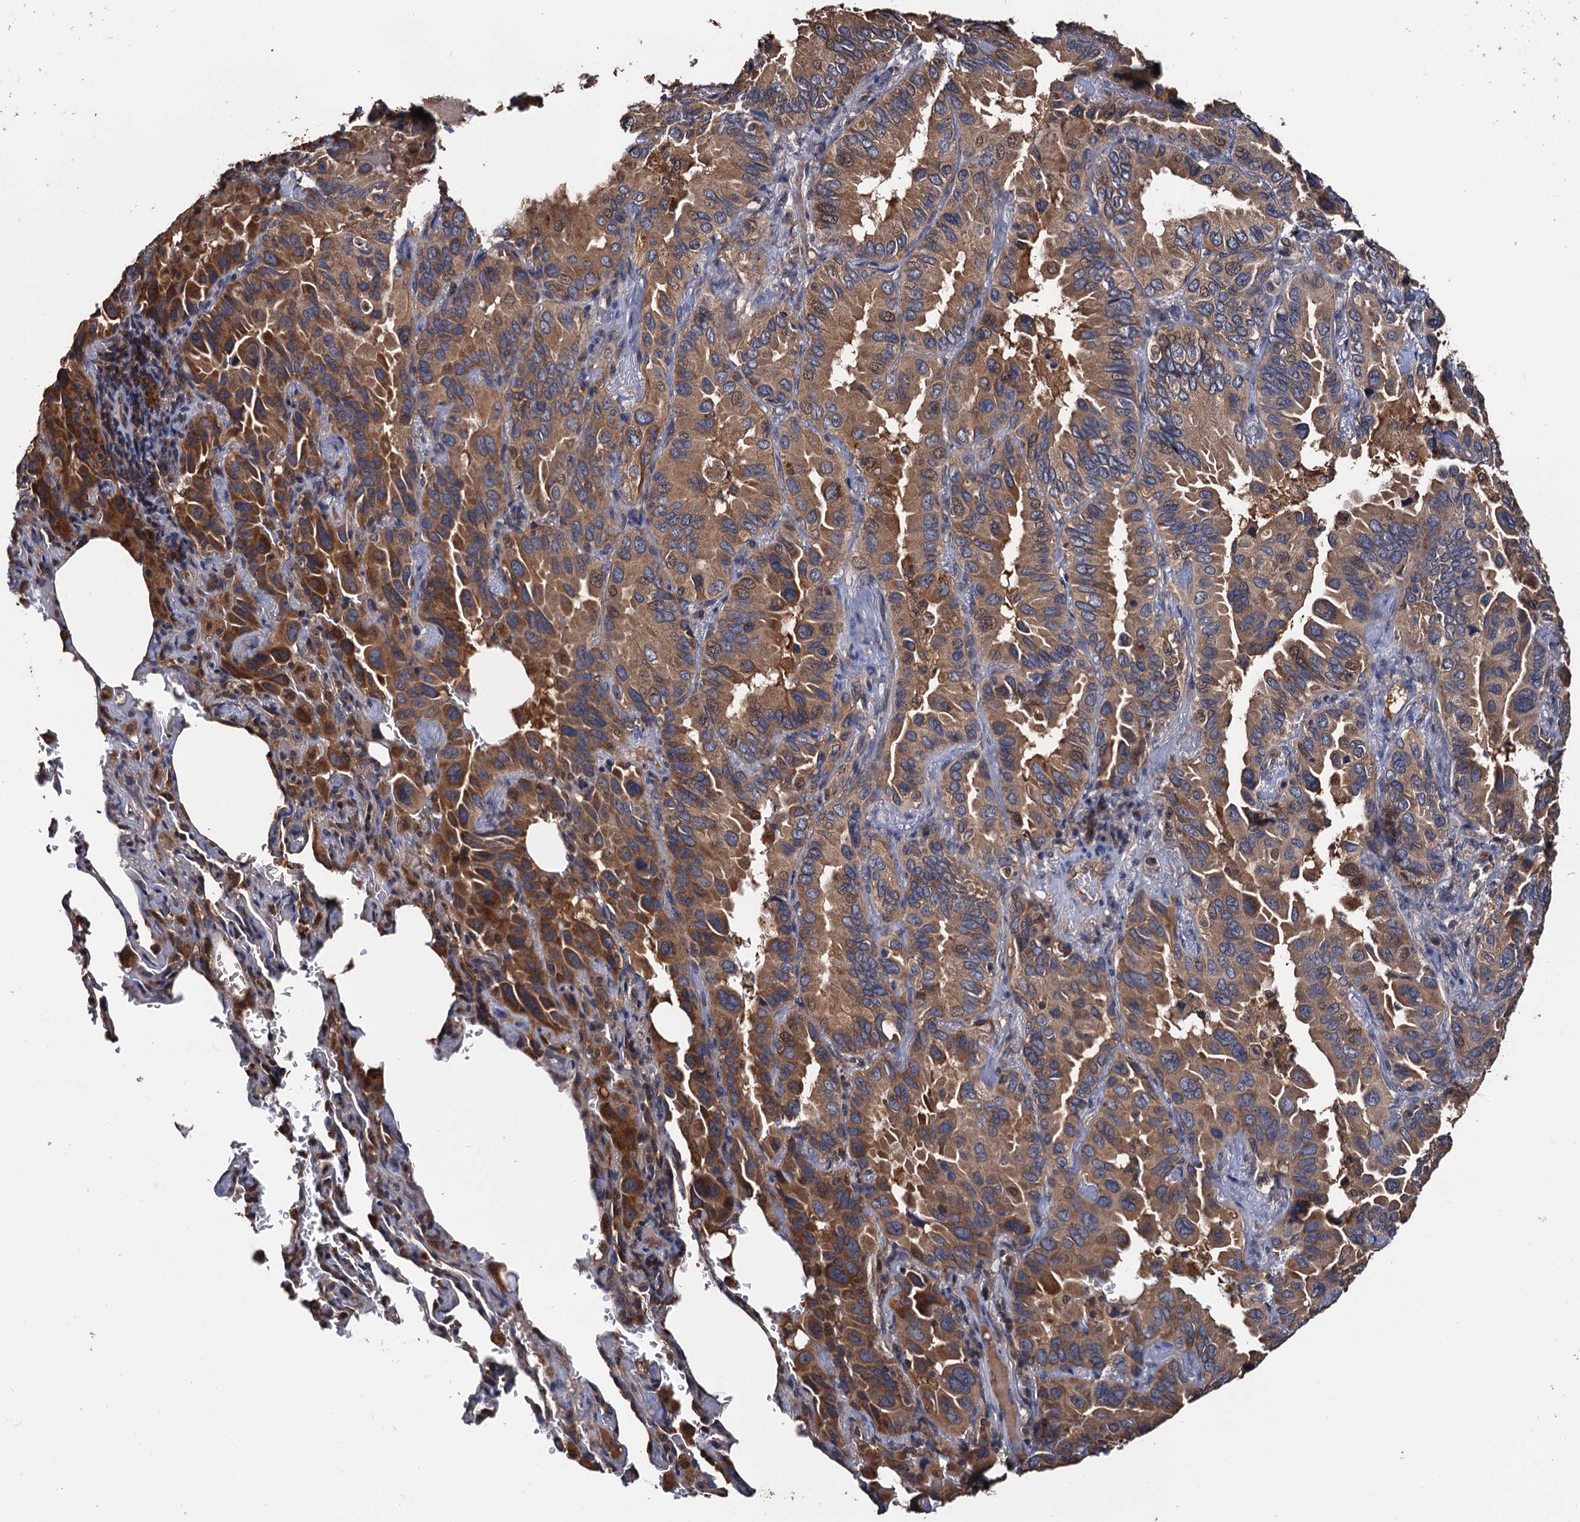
{"staining": {"intensity": "moderate", "quantity": ">75%", "location": "cytoplasmic/membranous"}, "tissue": "lung cancer", "cell_type": "Tumor cells", "image_type": "cancer", "snomed": [{"axis": "morphology", "description": "Adenocarcinoma, NOS"}, {"axis": "topography", "description": "Lung"}], "caption": "Immunohistochemistry (IHC) micrograph of neoplastic tissue: adenocarcinoma (lung) stained using IHC displays medium levels of moderate protein expression localized specifically in the cytoplasmic/membranous of tumor cells, appearing as a cytoplasmic/membranous brown color.", "gene": "RGS11", "patient": {"sex": "male", "age": 64}}